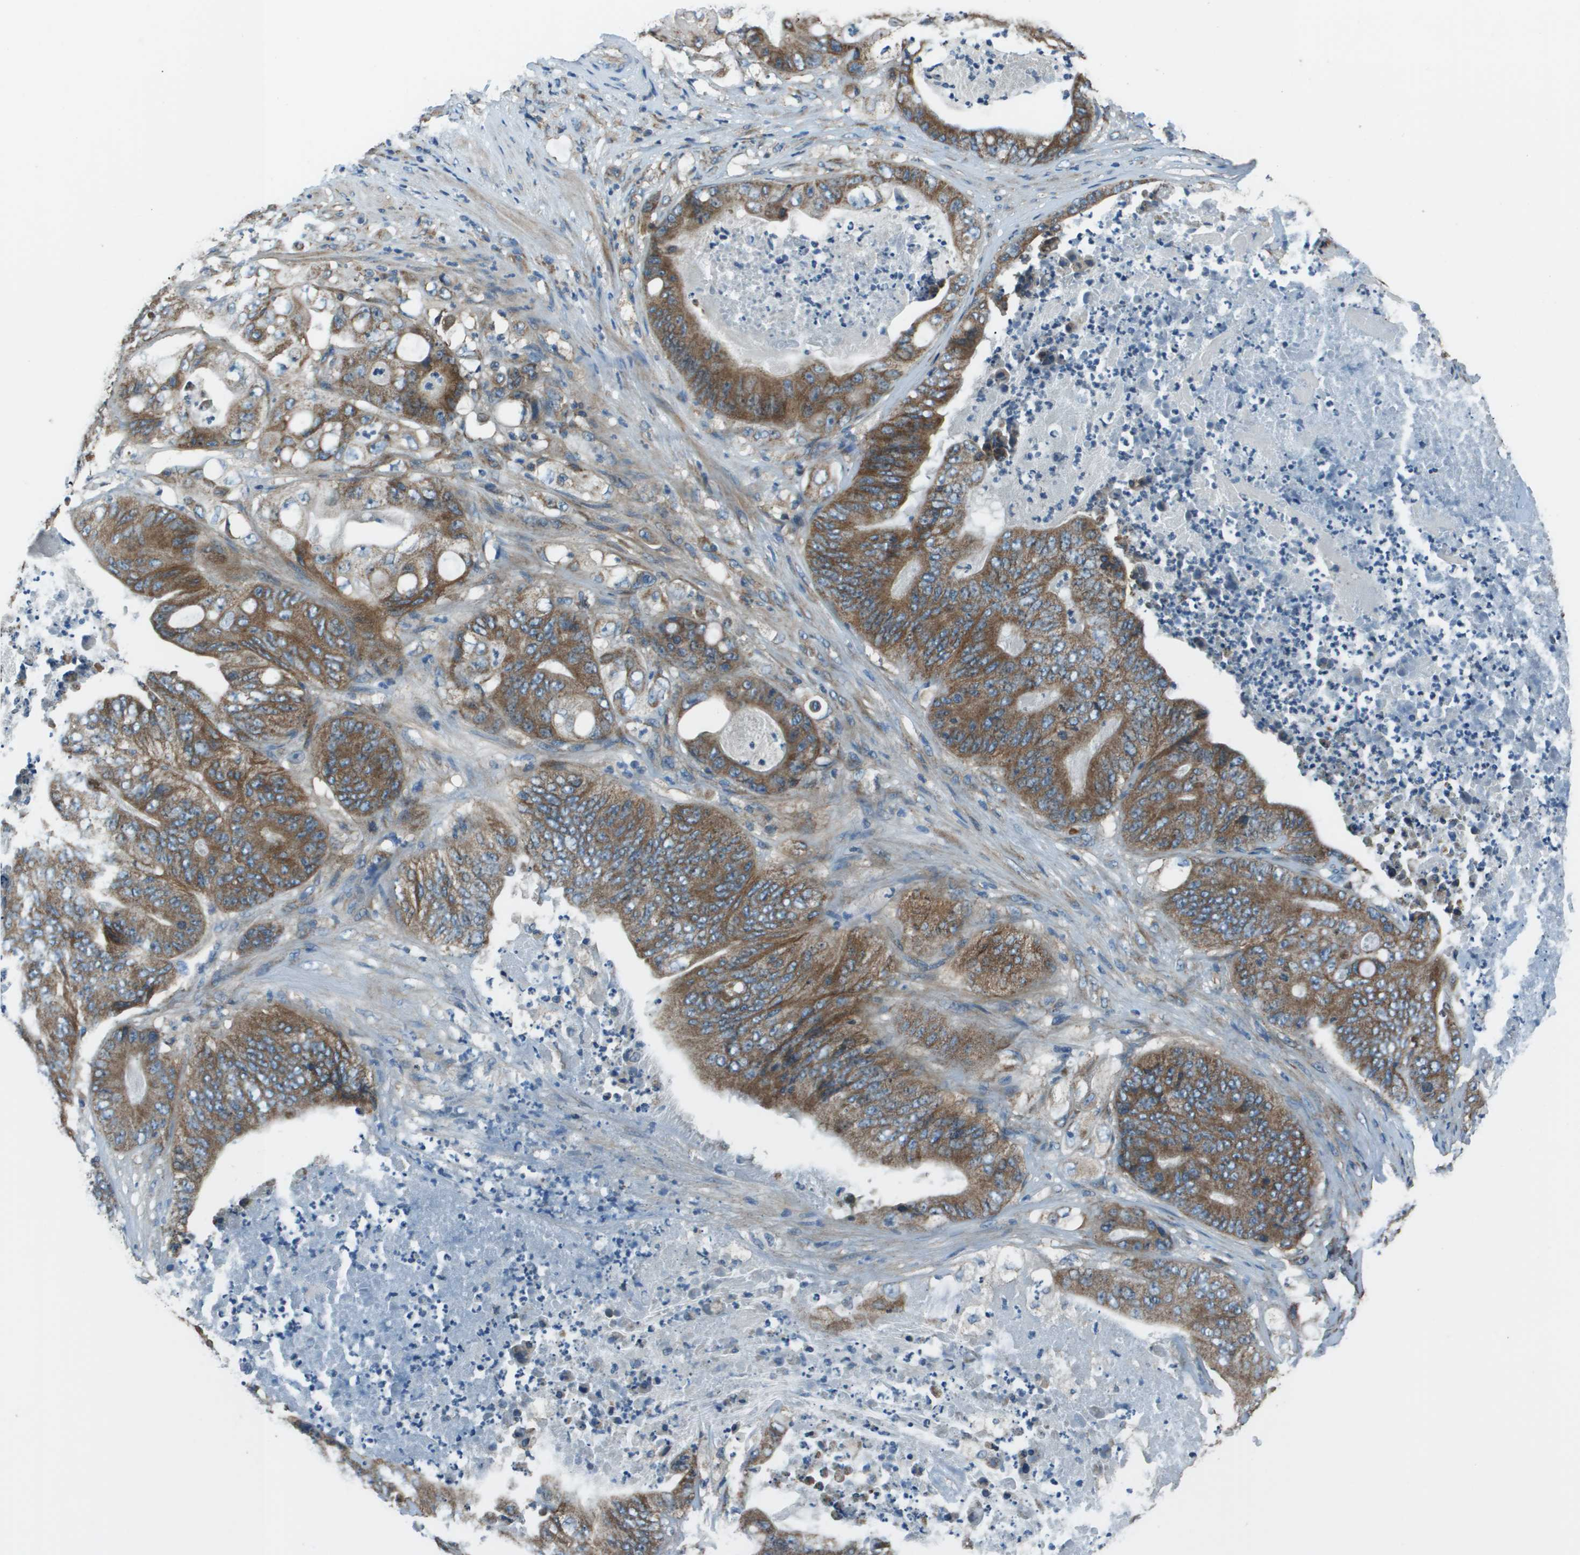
{"staining": {"intensity": "moderate", "quantity": ">75%", "location": "cytoplasmic/membranous"}, "tissue": "stomach cancer", "cell_type": "Tumor cells", "image_type": "cancer", "snomed": [{"axis": "morphology", "description": "Adenocarcinoma, NOS"}, {"axis": "topography", "description": "Stomach"}], "caption": "Brown immunohistochemical staining in stomach adenocarcinoma reveals moderate cytoplasmic/membranous positivity in approximately >75% of tumor cells. (Stains: DAB in brown, nuclei in blue, Microscopy: brightfield microscopy at high magnification).", "gene": "TMEM51", "patient": {"sex": "female", "age": 73}}